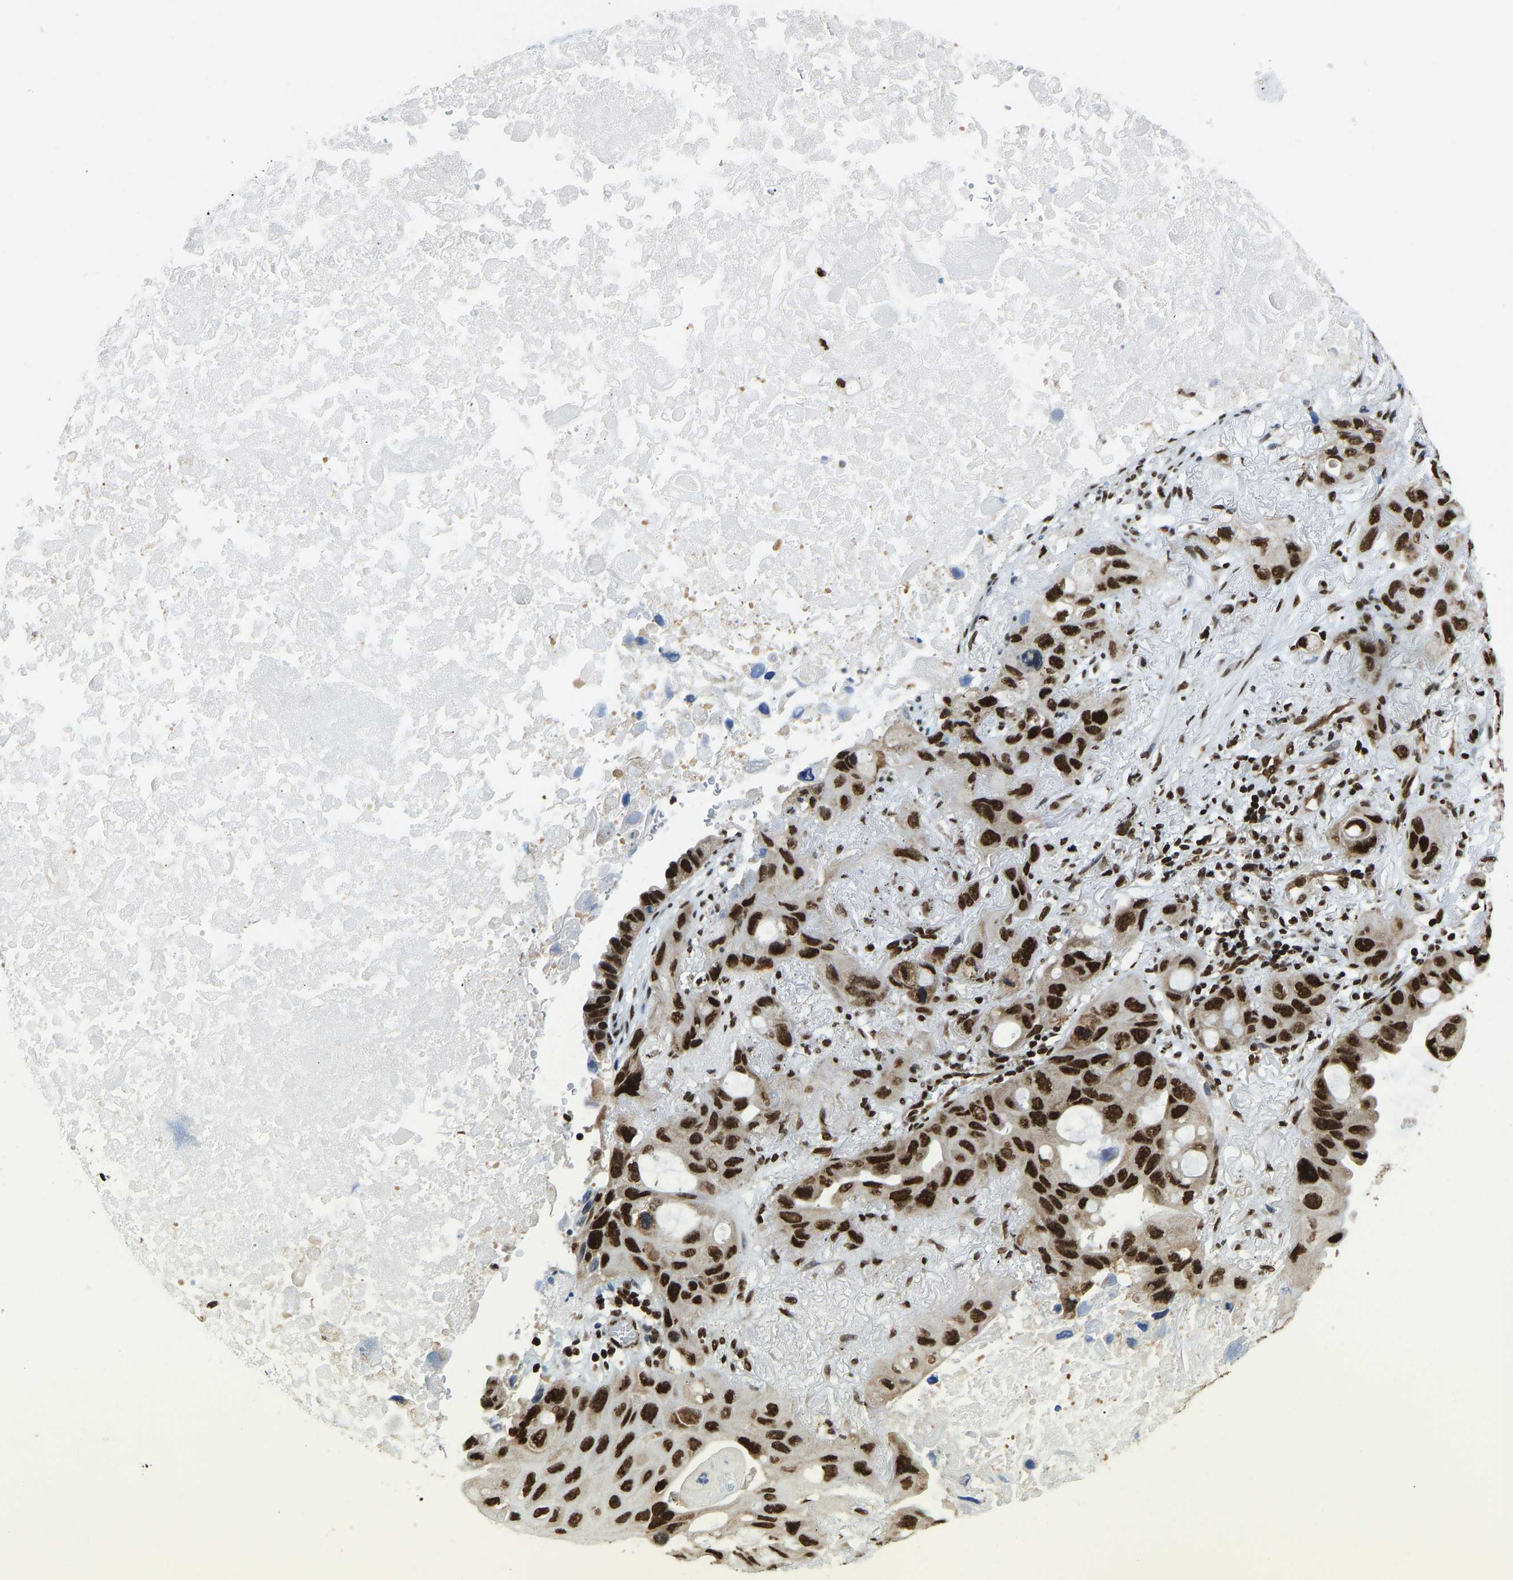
{"staining": {"intensity": "strong", "quantity": ">75%", "location": "nuclear"}, "tissue": "lung cancer", "cell_type": "Tumor cells", "image_type": "cancer", "snomed": [{"axis": "morphology", "description": "Squamous cell carcinoma, NOS"}, {"axis": "topography", "description": "Lung"}], "caption": "Protein staining of squamous cell carcinoma (lung) tissue shows strong nuclear staining in approximately >75% of tumor cells.", "gene": "ZSCAN20", "patient": {"sex": "female", "age": 73}}